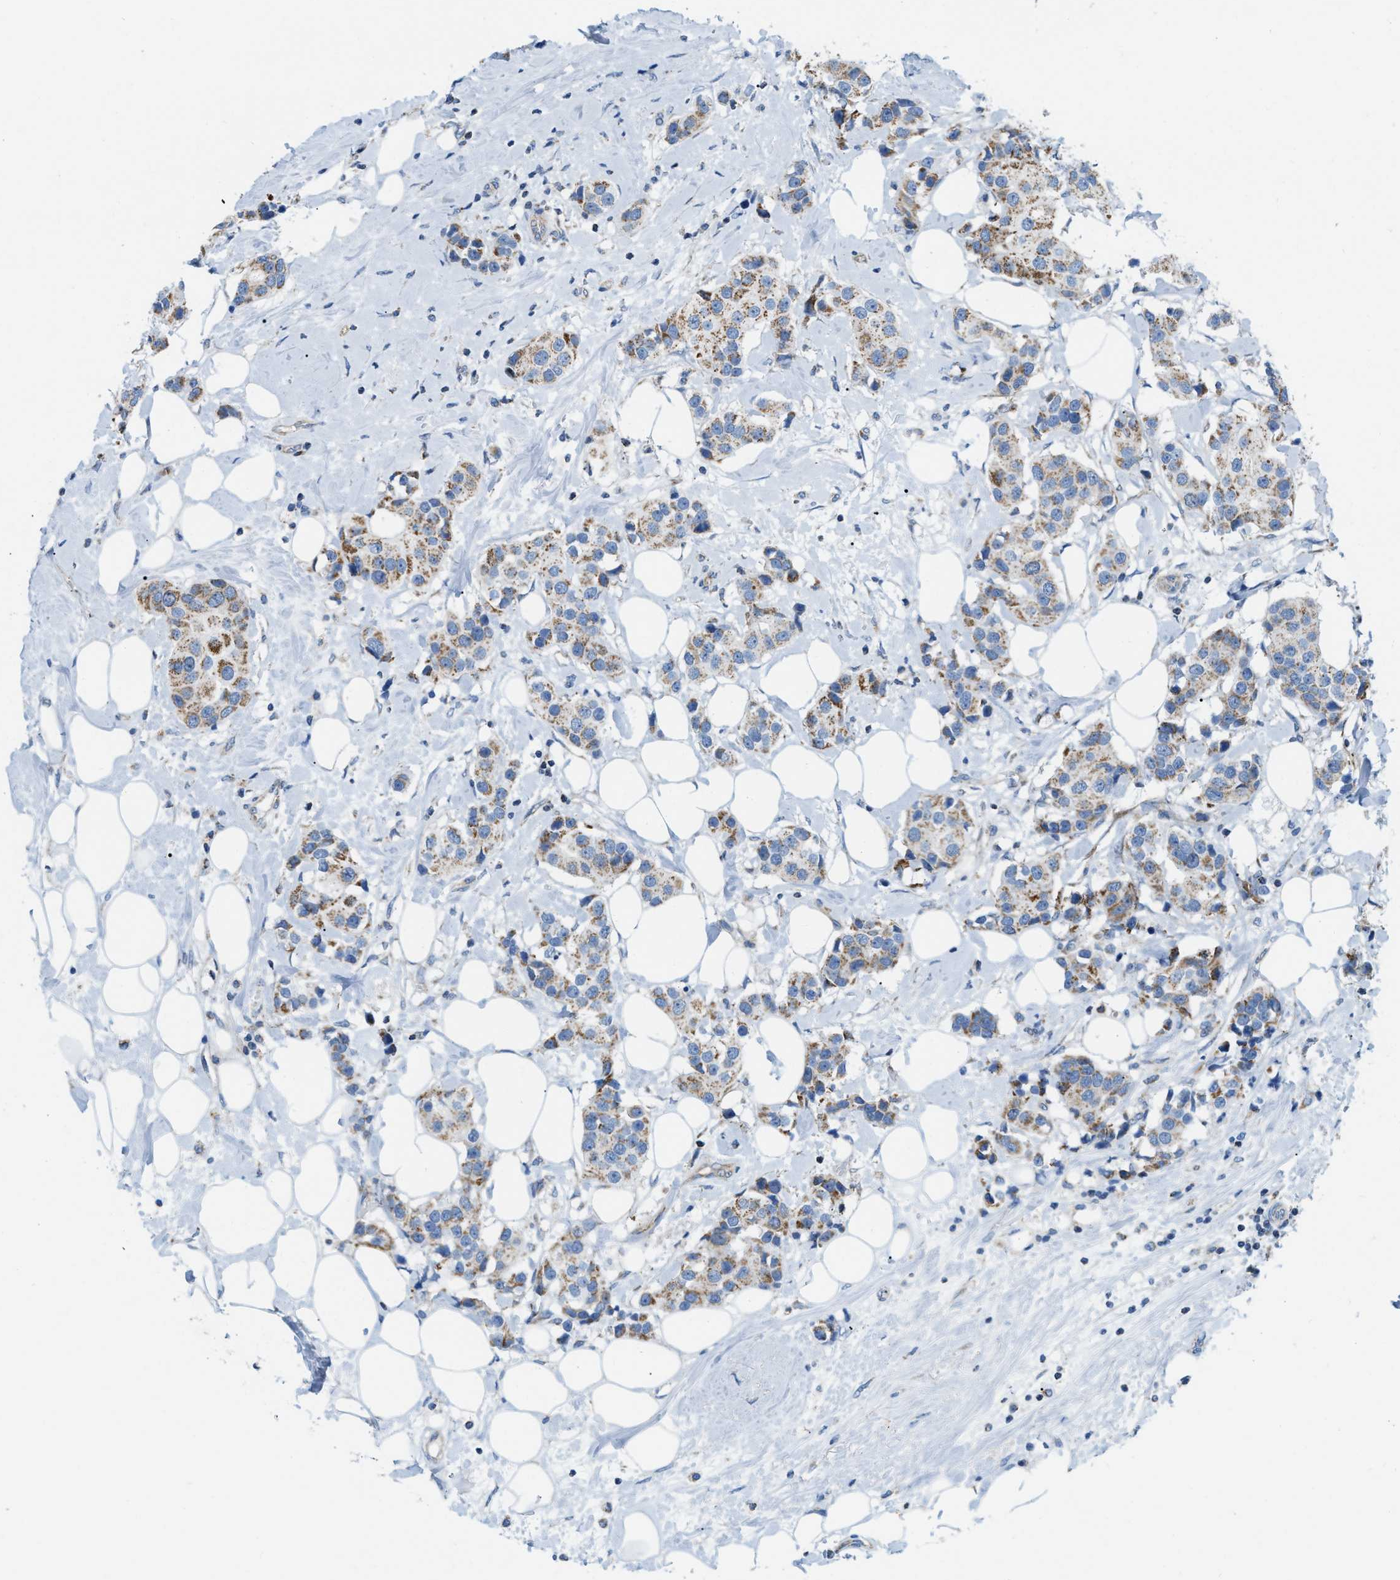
{"staining": {"intensity": "moderate", "quantity": ">75%", "location": "cytoplasmic/membranous"}, "tissue": "breast cancer", "cell_type": "Tumor cells", "image_type": "cancer", "snomed": [{"axis": "morphology", "description": "Normal tissue, NOS"}, {"axis": "morphology", "description": "Duct carcinoma"}, {"axis": "topography", "description": "Breast"}], "caption": "Tumor cells reveal medium levels of moderate cytoplasmic/membranous staining in approximately >75% of cells in breast intraductal carcinoma. (Brightfield microscopy of DAB IHC at high magnification).", "gene": "JADE1", "patient": {"sex": "female", "age": 39}}